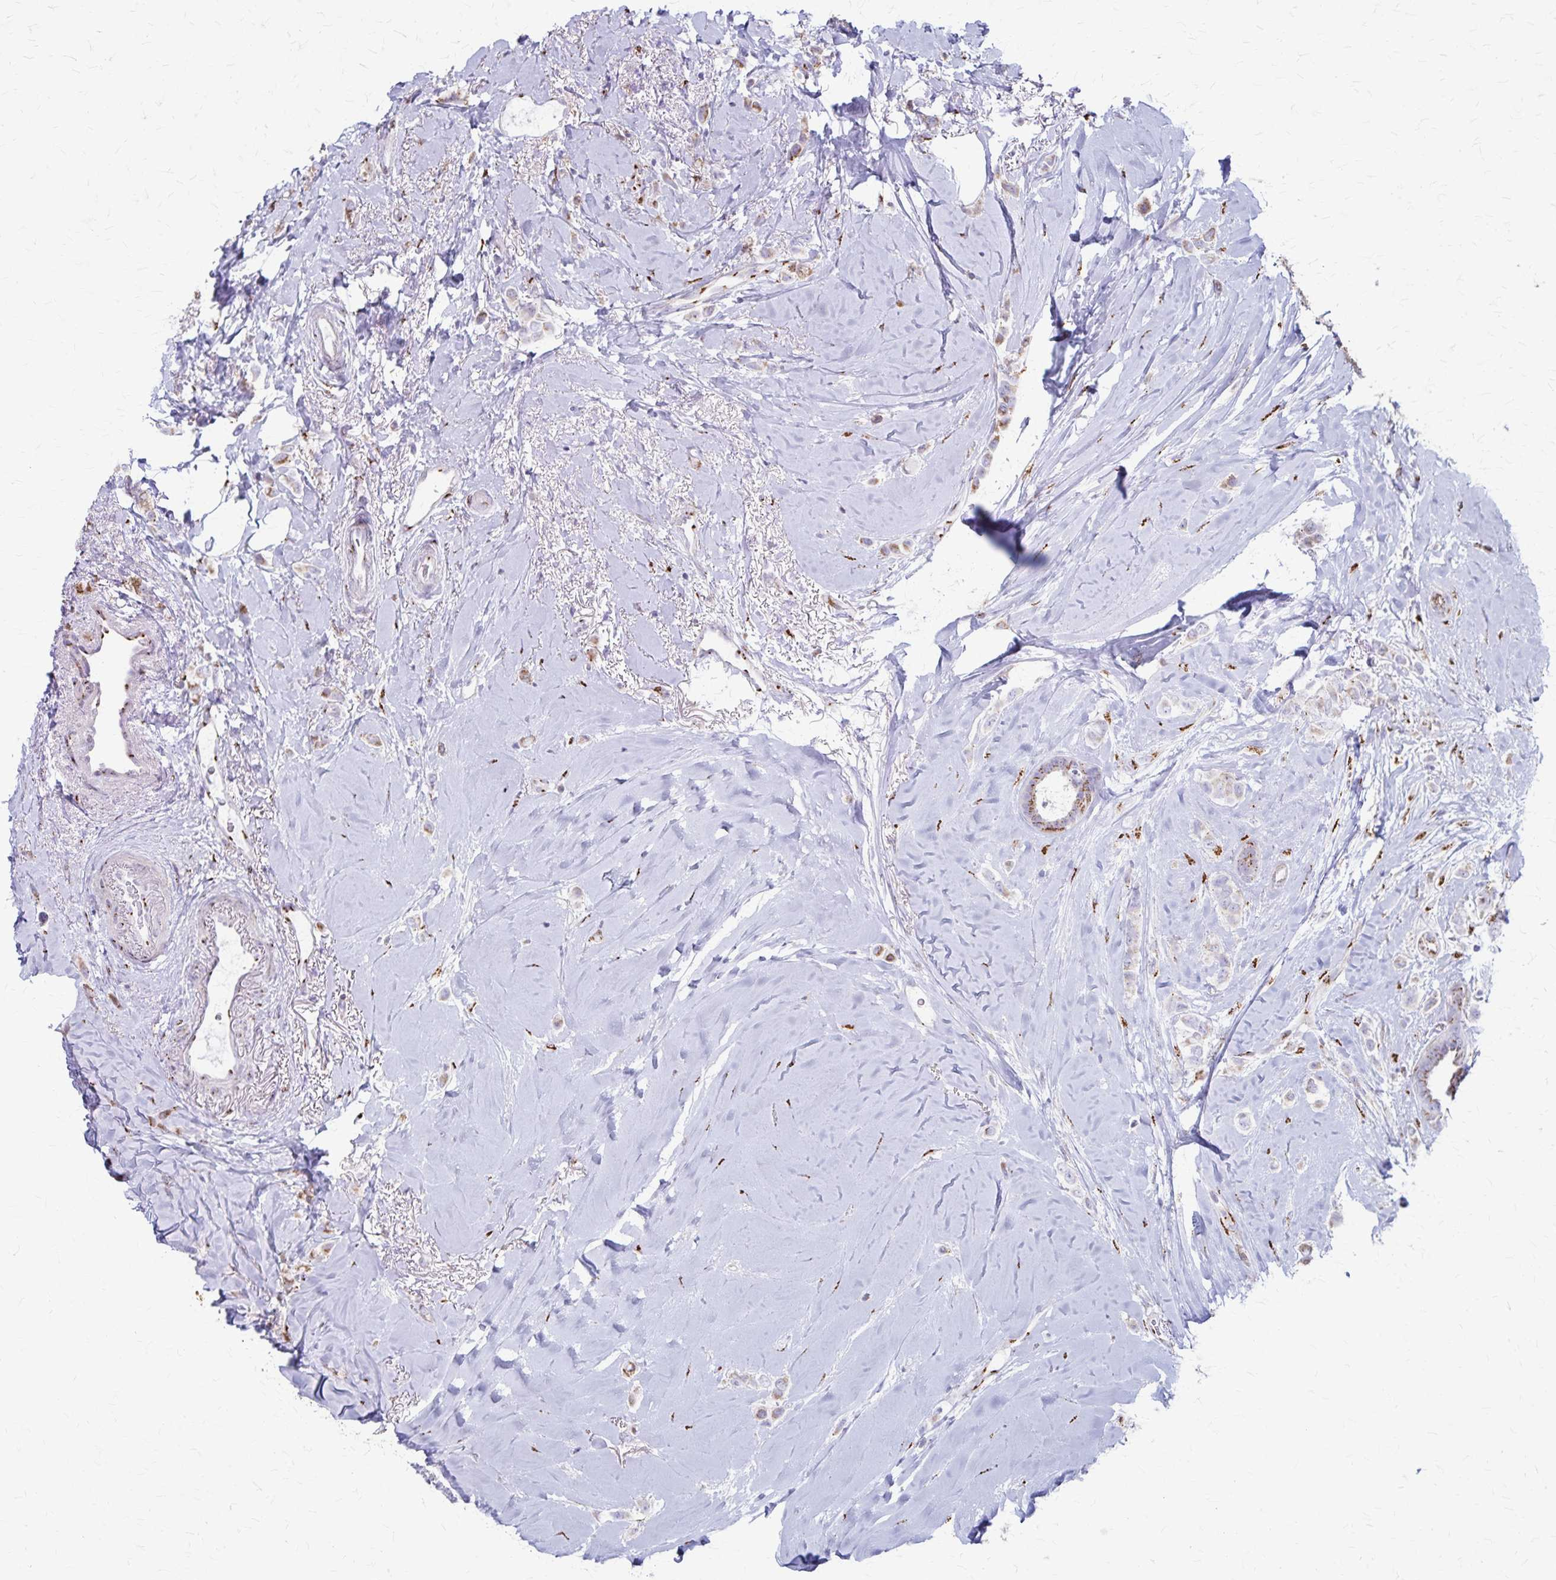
{"staining": {"intensity": "weak", "quantity": "25%-75%", "location": "cytoplasmic/membranous"}, "tissue": "breast cancer", "cell_type": "Tumor cells", "image_type": "cancer", "snomed": [{"axis": "morphology", "description": "Lobular carcinoma"}, {"axis": "topography", "description": "Breast"}], "caption": "Immunohistochemical staining of breast cancer shows low levels of weak cytoplasmic/membranous staining in about 25%-75% of tumor cells.", "gene": "MCFD2", "patient": {"sex": "female", "age": 66}}